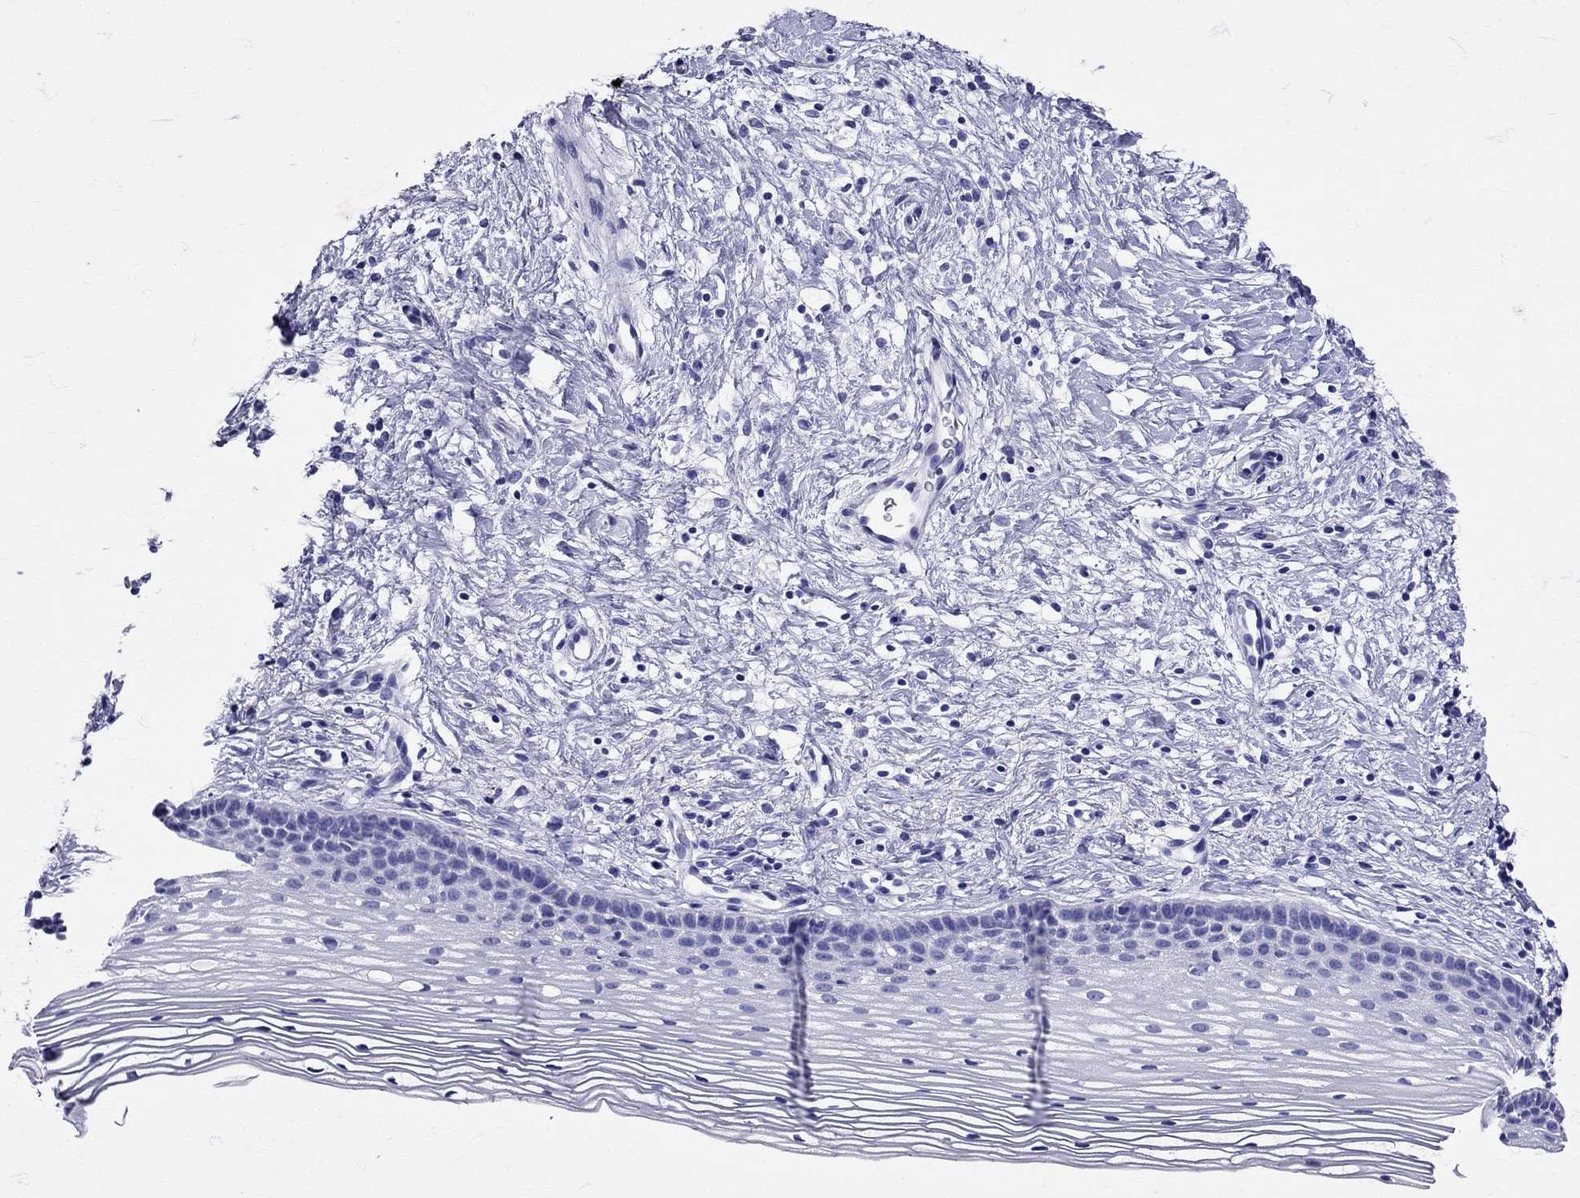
{"staining": {"intensity": "negative", "quantity": "none", "location": "none"}, "tissue": "cervix", "cell_type": "Glandular cells", "image_type": "normal", "snomed": [{"axis": "morphology", "description": "Normal tissue, NOS"}, {"axis": "topography", "description": "Cervix"}], "caption": "An immunohistochemistry image of benign cervix is shown. There is no staining in glandular cells of cervix. (Stains: DAB immunohistochemistry with hematoxylin counter stain, Microscopy: brightfield microscopy at high magnification).", "gene": "AVP", "patient": {"sex": "female", "age": 39}}